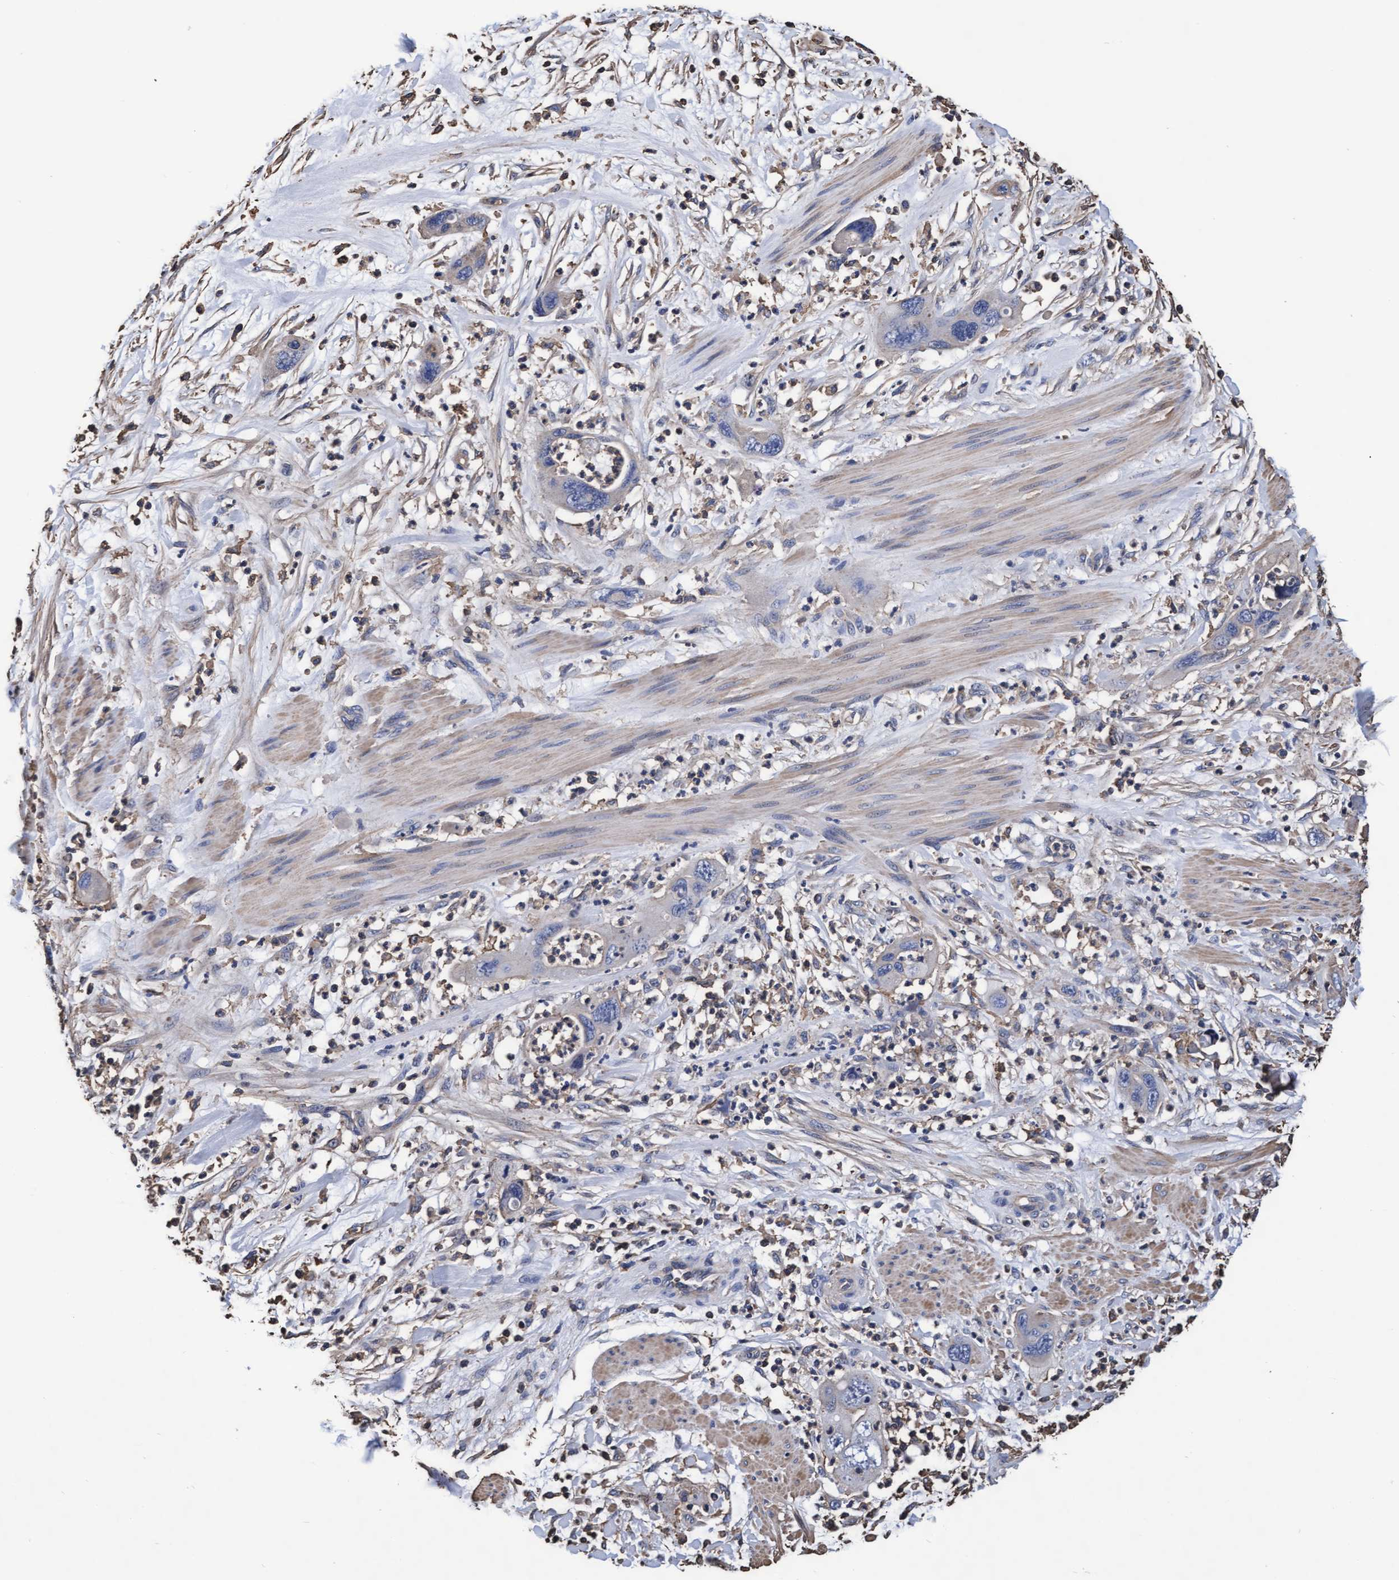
{"staining": {"intensity": "negative", "quantity": "none", "location": "none"}, "tissue": "pancreatic cancer", "cell_type": "Tumor cells", "image_type": "cancer", "snomed": [{"axis": "morphology", "description": "Adenocarcinoma, NOS"}, {"axis": "topography", "description": "Pancreas"}], "caption": "Tumor cells show no significant protein staining in pancreatic cancer (adenocarcinoma).", "gene": "GRHPR", "patient": {"sex": "female", "age": 71}}